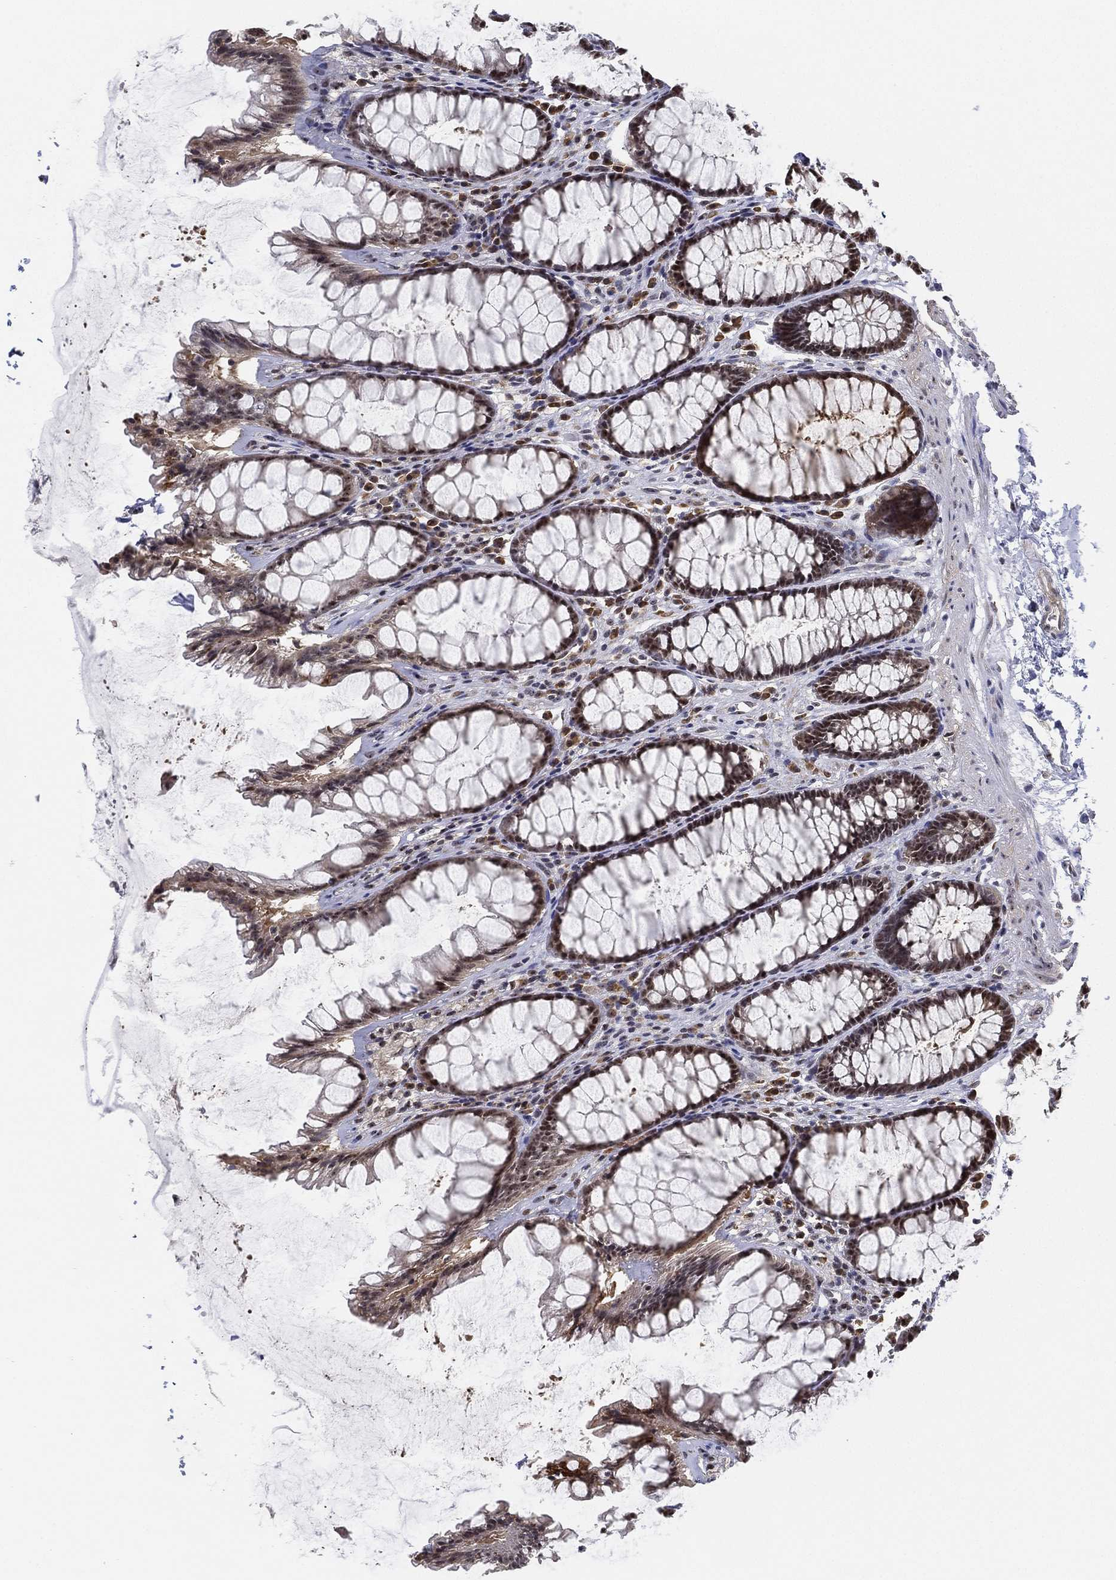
{"staining": {"intensity": "strong", "quantity": "<25%", "location": "nuclear"}, "tissue": "rectum", "cell_type": "Glandular cells", "image_type": "normal", "snomed": [{"axis": "morphology", "description": "Normal tissue, NOS"}, {"axis": "topography", "description": "Rectum"}], "caption": "Rectum stained for a protein displays strong nuclear positivity in glandular cells. (DAB (3,3'-diaminobenzidine) IHC with brightfield microscopy, high magnification).", "gene": "PPP1R16B", "patient": {"sex": "male", "age": 72}}